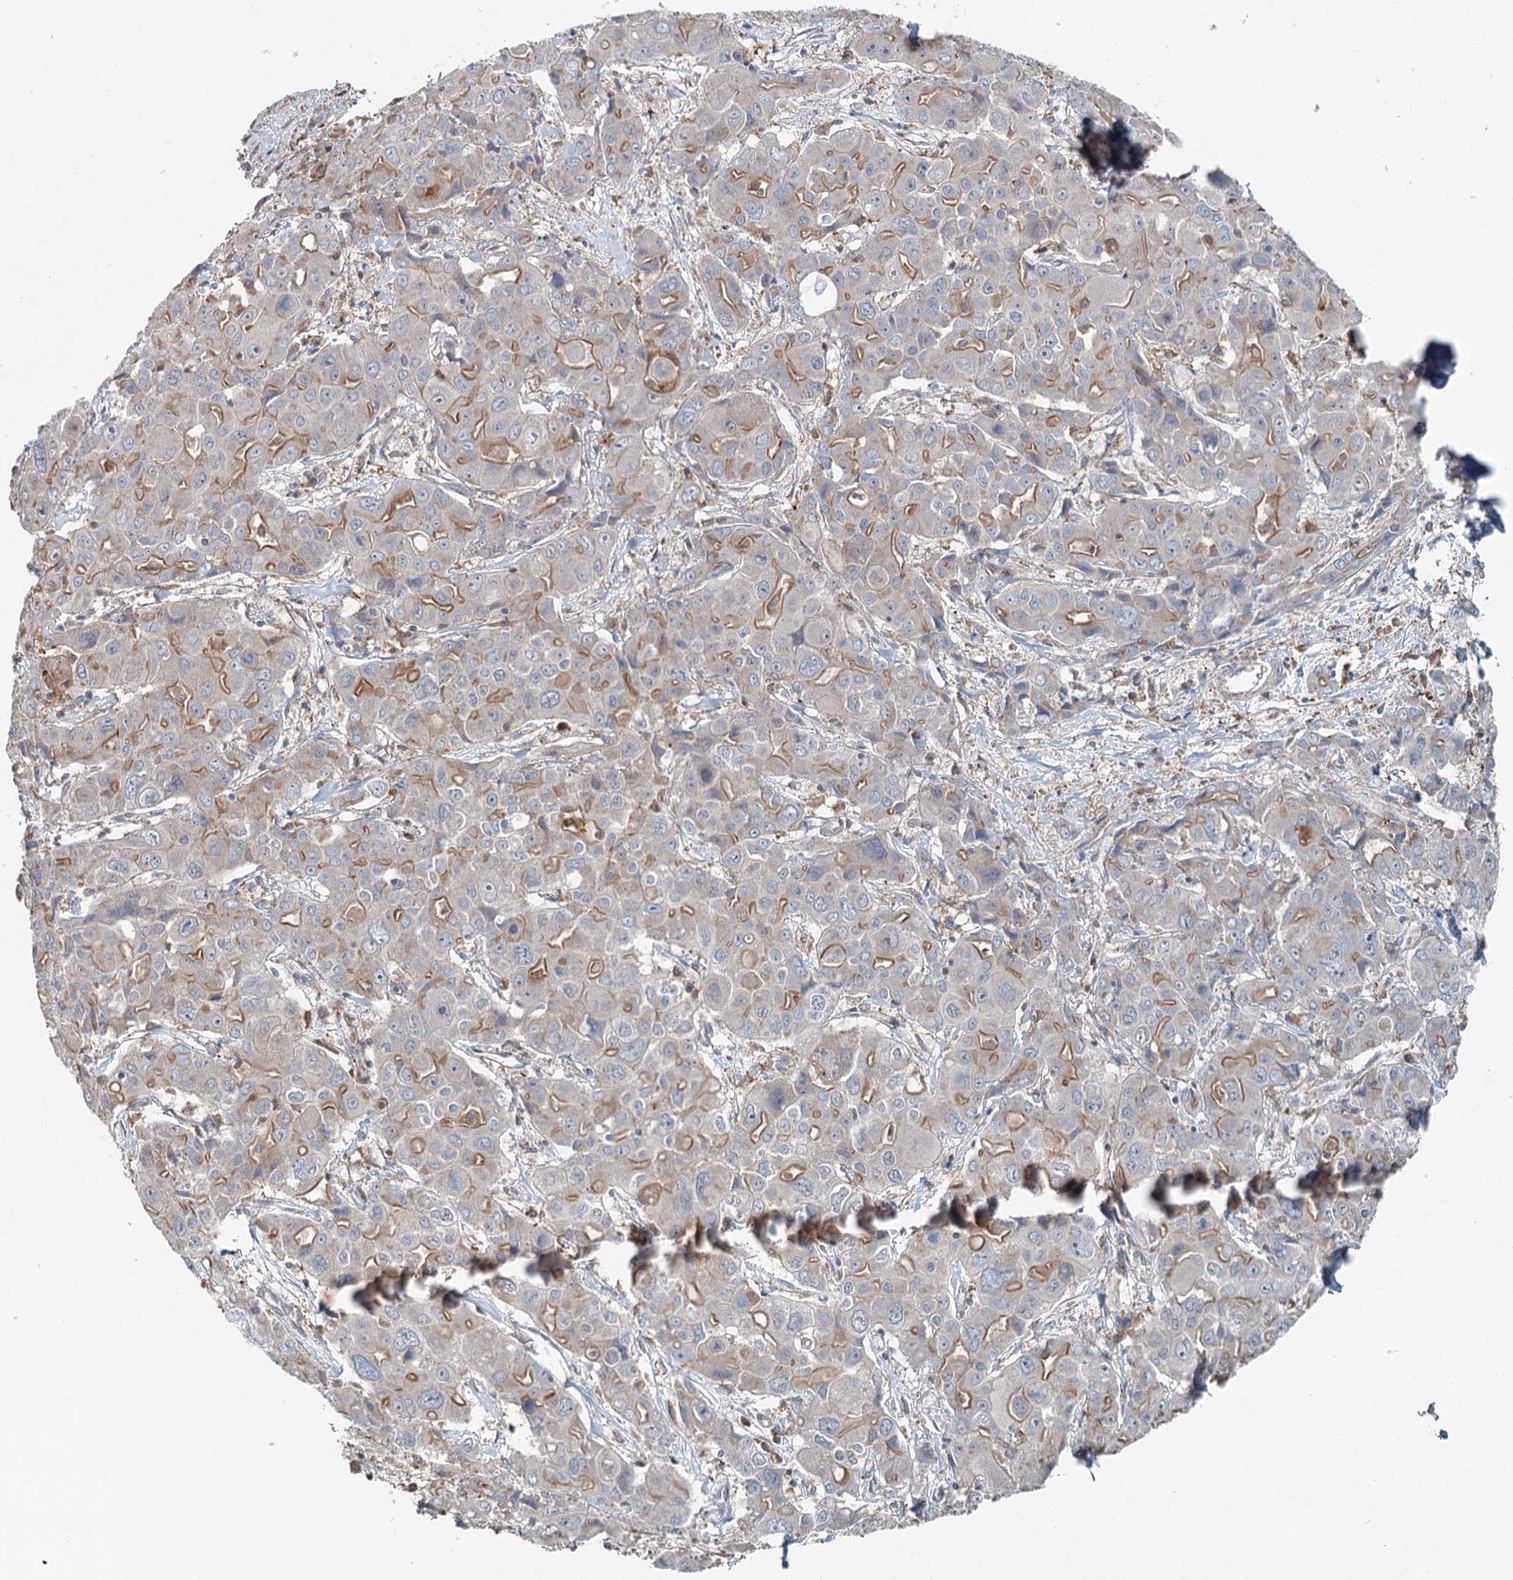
{"staining": {"intensity": "moderate", "quantity": "25%-75%", "location": "cytoplasmic/membranous"}, "tissue": "liver cancer", "cell_type": "Tumor cells", "image_type": "cancer", "snomed": [{"axis": "morphology", "description": "Cholangiocarcinoma"}, {"axis": "topography", "description": "Liver"}], "caption": "This image demonstrates liver cholangiocarcinoma stained with IHC to label a protein in brown. The cytoplasmic/membranous of tumor cells show moderate positivity for the protein. Nuclei are counter-stained blue.", "gene": "SKIC3", "patient": {"sex": "male", "age": 67}}